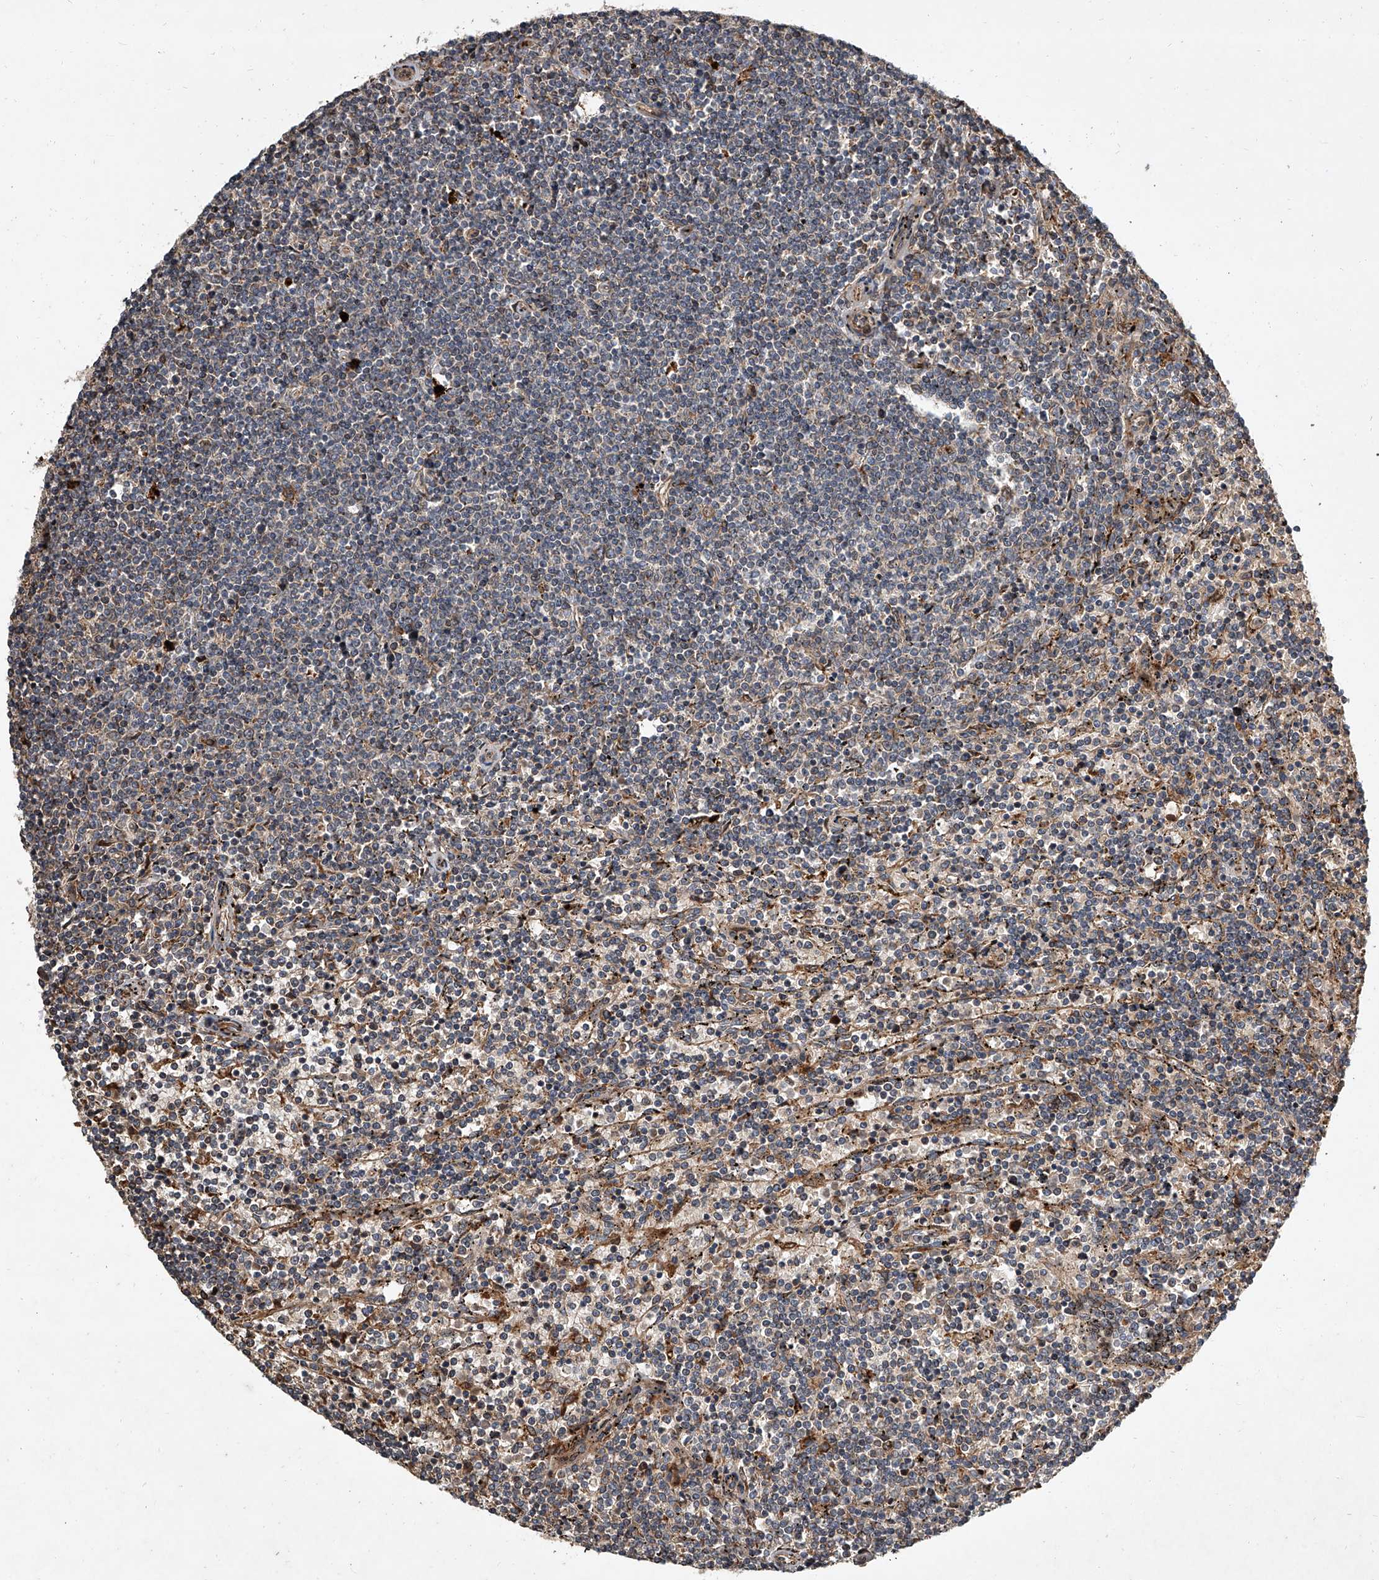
{"staining": {"intensity": "weak", "quantity": "<25%", "location": "cytoplasmic/membranous"}, "tissue": "lymphoma", "cell_type": "Tumor cells", "image_type": "cancer", "snomed": [{"axis": "morphology", "description": "Malignant lymphoma, non-Hodgkin's type, Low grade"}, {"axis": "topography", "description": "Spleen"}], "caption": "The photomicrograph reveals no significant staining in tumor cells of lymphoma.", "gene": "EVA1C", "patient": {"sex": "female", "age": 50}}